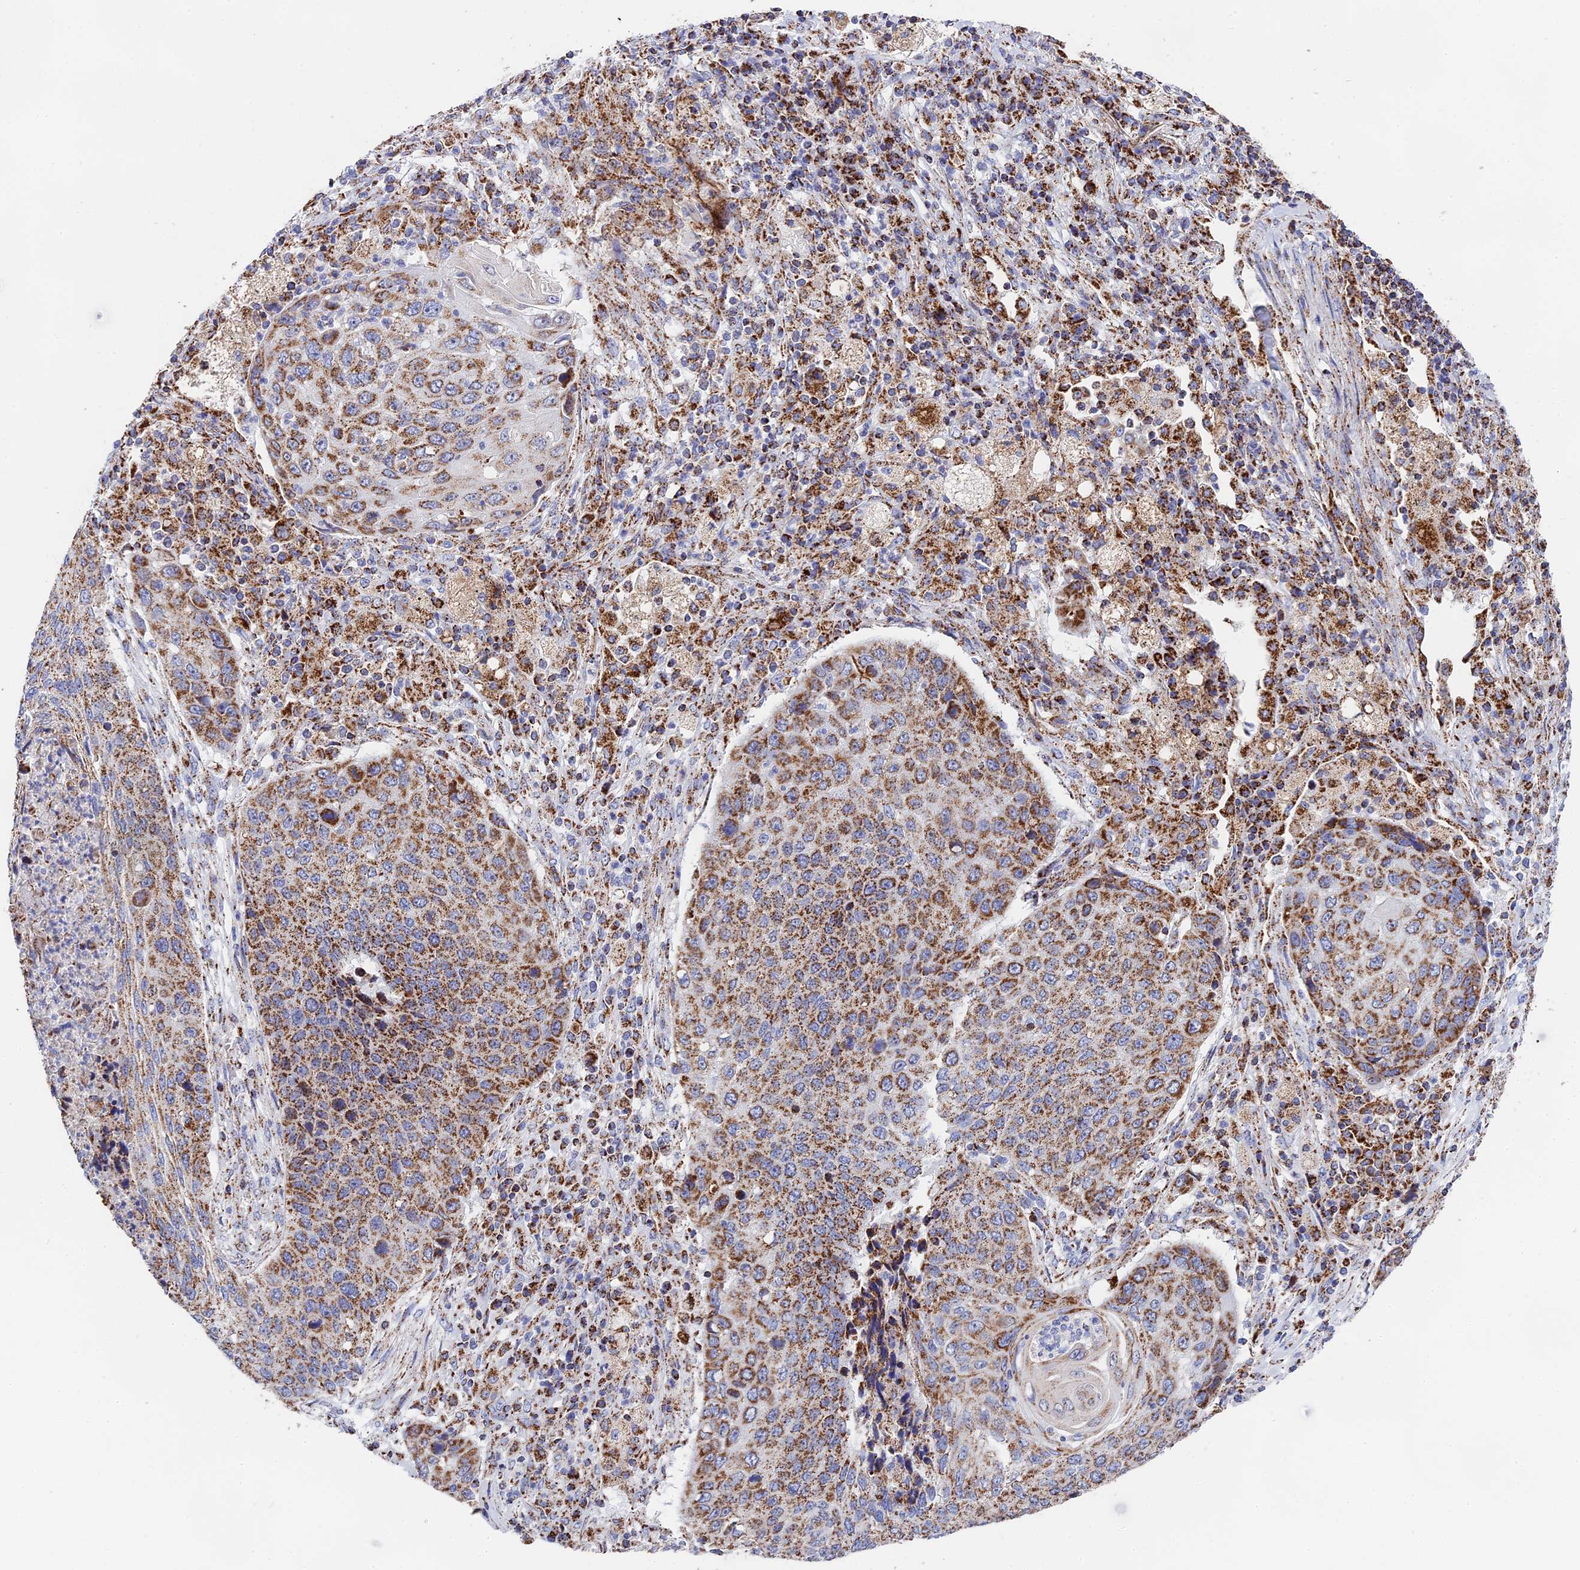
{"staining": {"intensity": "moderate", "quantity": ">75%", "location": "cytoplasmic/membranous"}, "tissue": "lung cancer", "cell_type": "Tumor cells", "image_type": "cancer", "snomed": [{"axis": "morphology", "description": "Squamous cell carcinoma, NOS"}, {"axis": "topography", "description": "Lung"}], "caption": "Moderate cytoplasmic/membranous expression is appreciated in about >75% of tumor cells in lung cancer.", "gene": "NDUFA5", "patient": {"sex": "female", "age": 63}}